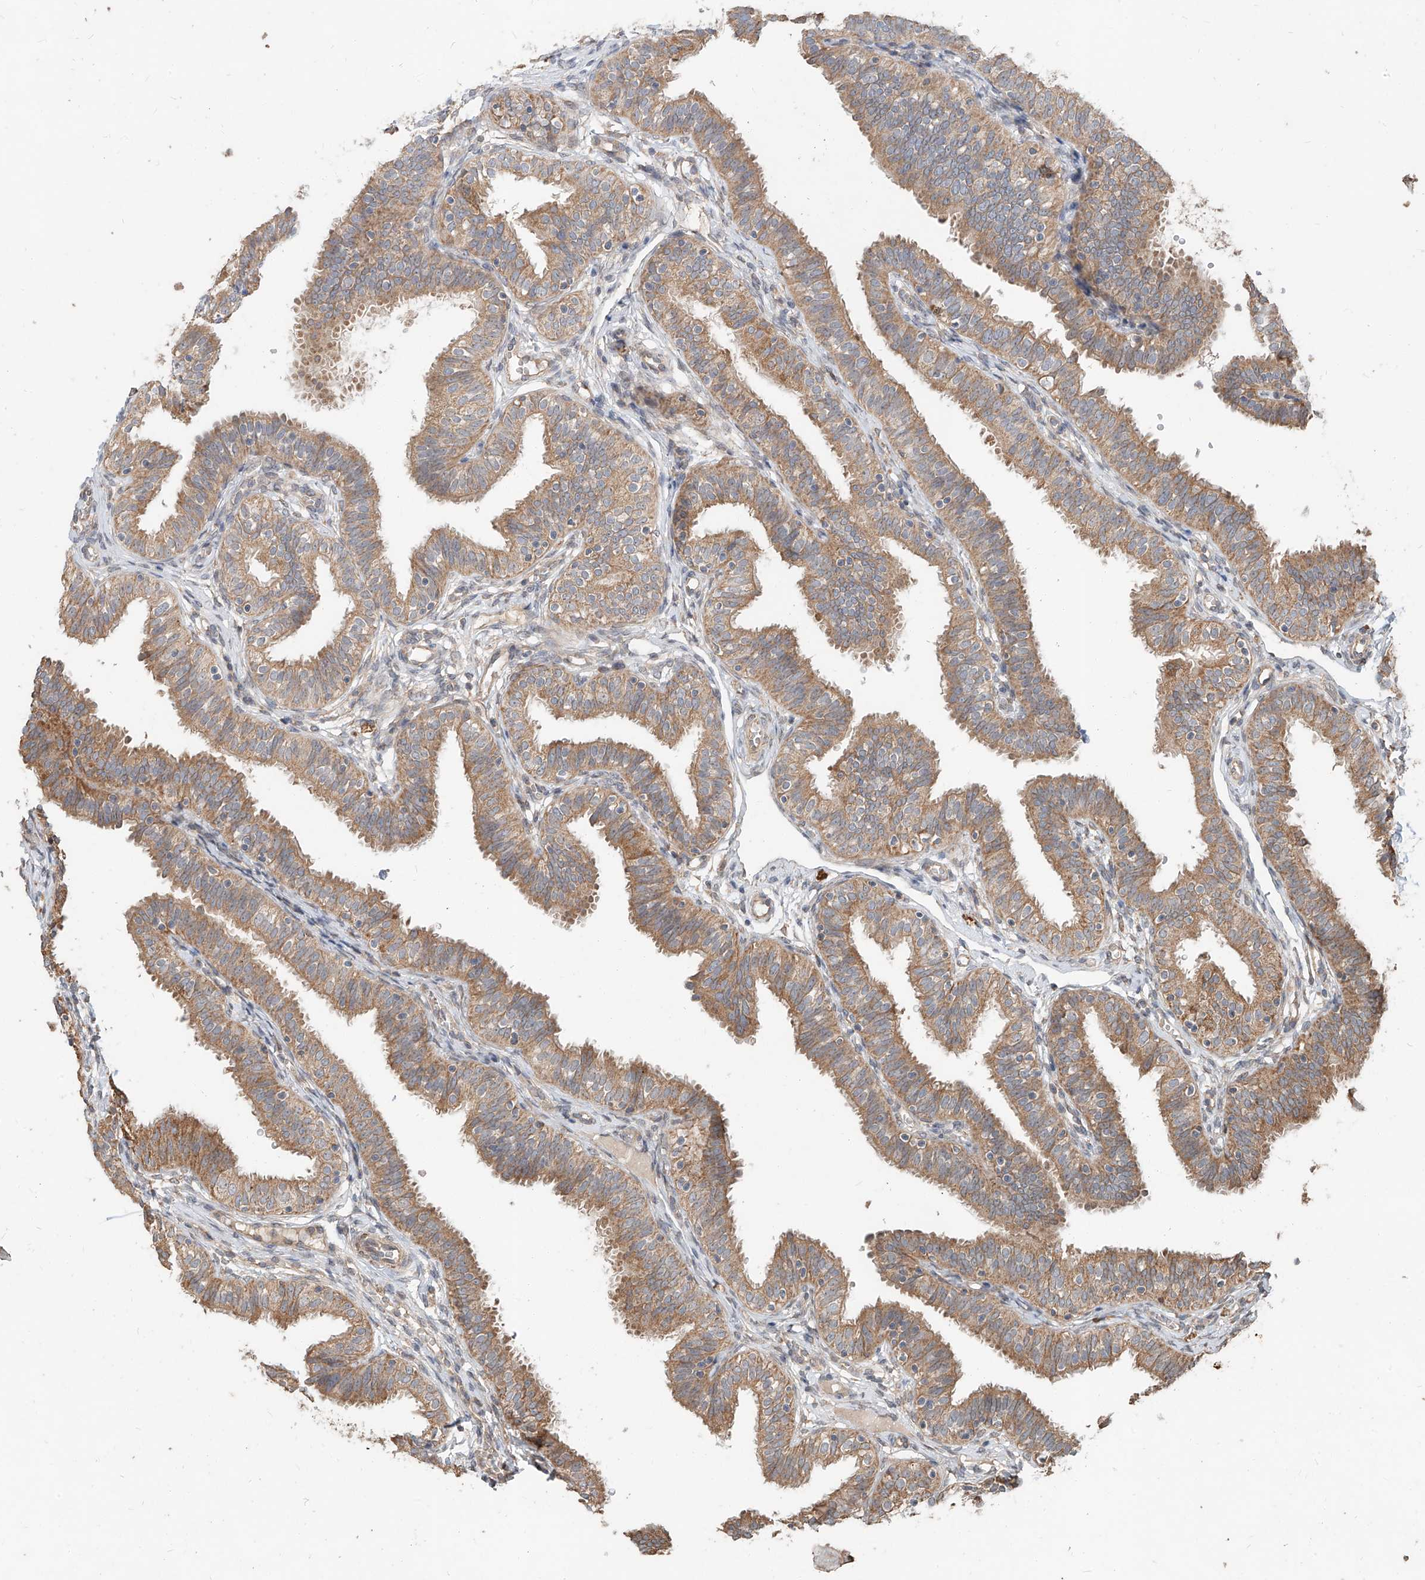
{"staining": {"intensity": "moderate", "quantity": ">75%", "location": "cytoplasmic/membranous"}, "tissue": "fallopian tube", "cell_type": "Glandular cells", "image_type": "normal", "snomed": [{"axis": "morphology", "description": "Normal tissue, NOS"}, {"axis": "topography", "description": "Fallopian tube"}], "caption": "Immunohistochemistry of unremarkable human fallopian tube demonstrates medium levels of moderate cytoplasmic/membranous positivity in approximately >75% of glandular cells. Nuclei are stained in blue.", "gene": "STX19", "patient": {"sex": "female", "age": 35}}